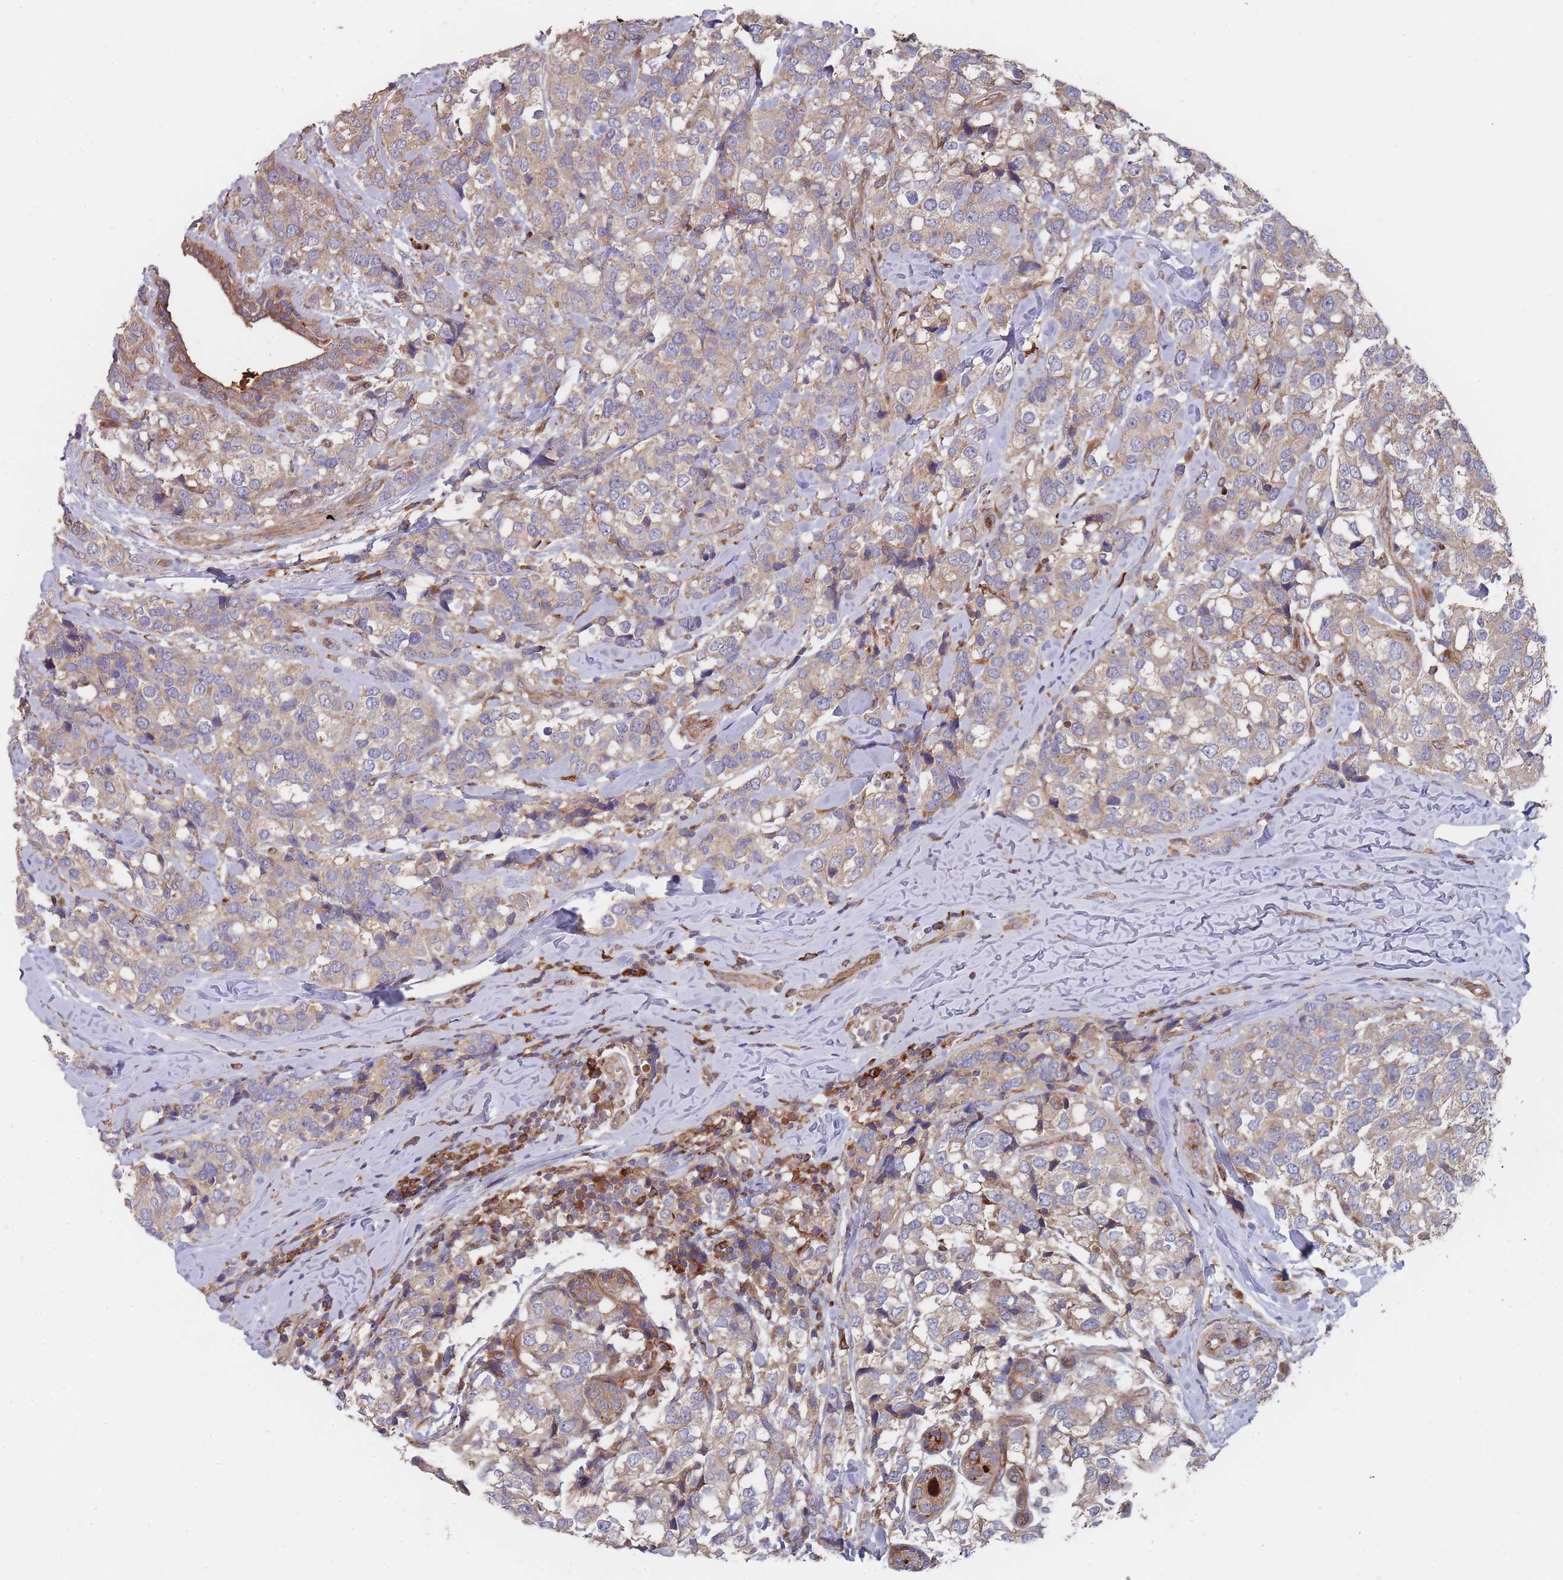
{"staining": {"intensity": "moderate", "quantity": "<25%", "location": "cytoplasmic/membranous"}, "tissue": "breast cancer", "cell_type": "Tumor cells", "image_type": "cancer", "snomed": [{"axis": "morphology", "description": "Lobular carcinoma"}, {"axis": "topography", "description": "Breast"}], "caption": "The immunohistochemical stain highlights moderate cytoplasmic/membranous expression in tumor cells of breast cancer tissue.", "gene": "THSD7B", "patient": {"sex": "female", "age": 59}}